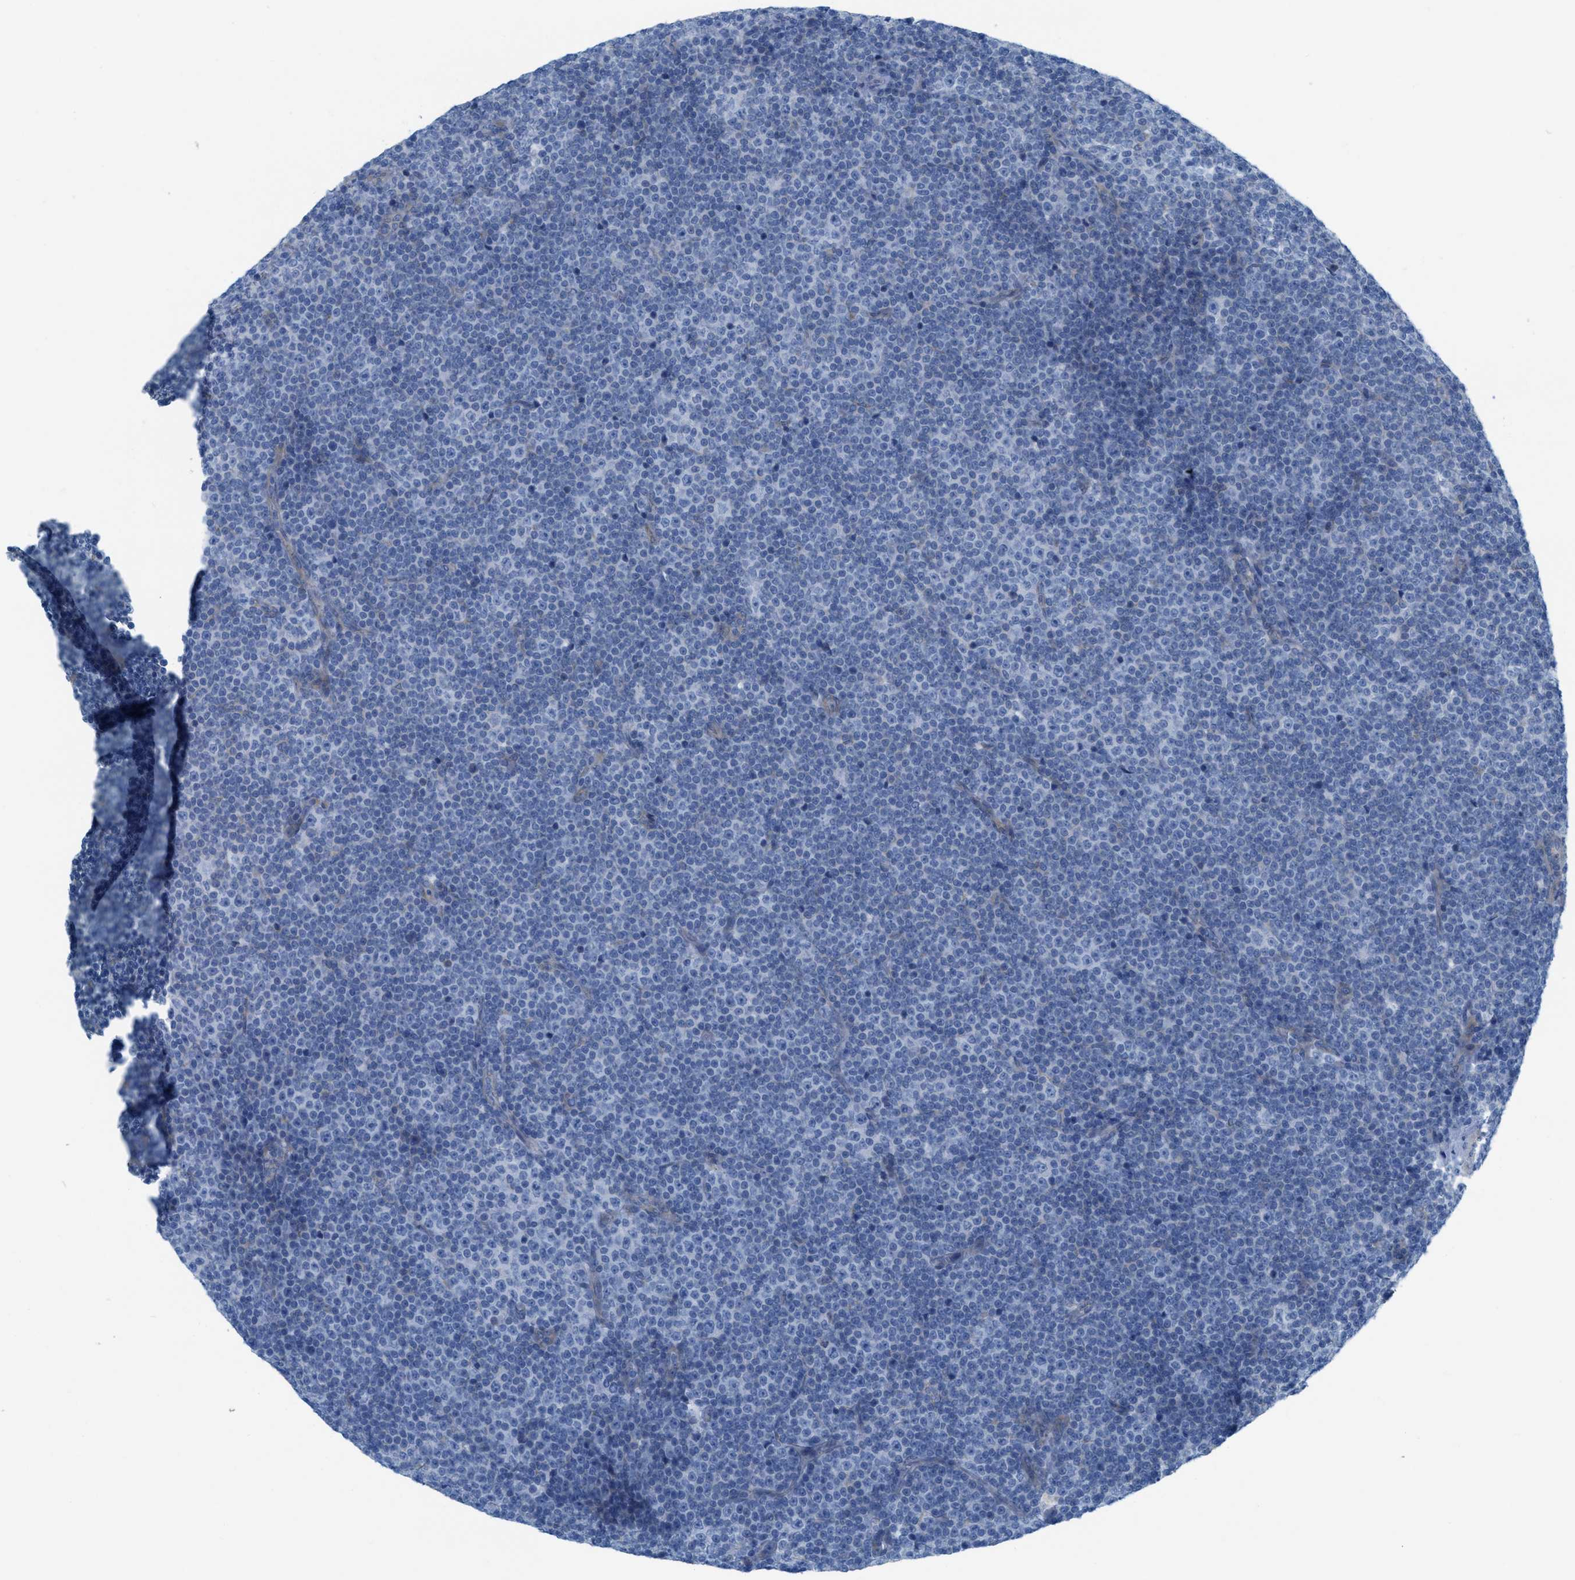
{"staining": {"intensity": "negative", "quantity": "none", "location": "none"}, "tissue": "lymphoma", "cell_type": "Tumor cells", "image_type": "cancer", "snomed": [{"axis": "morphology", "description": "Malignant lymphoma, non-Hodgkin's type, Low grade"}, {"axis": "topography", "description": "Lymph node"}], "caption": "This is an immunohistochemistry micrograph of lymphoma. There is no positivity in tumor cells.", "gene": "ASGR1", "patient": {"sex": "female", "age": 67}}